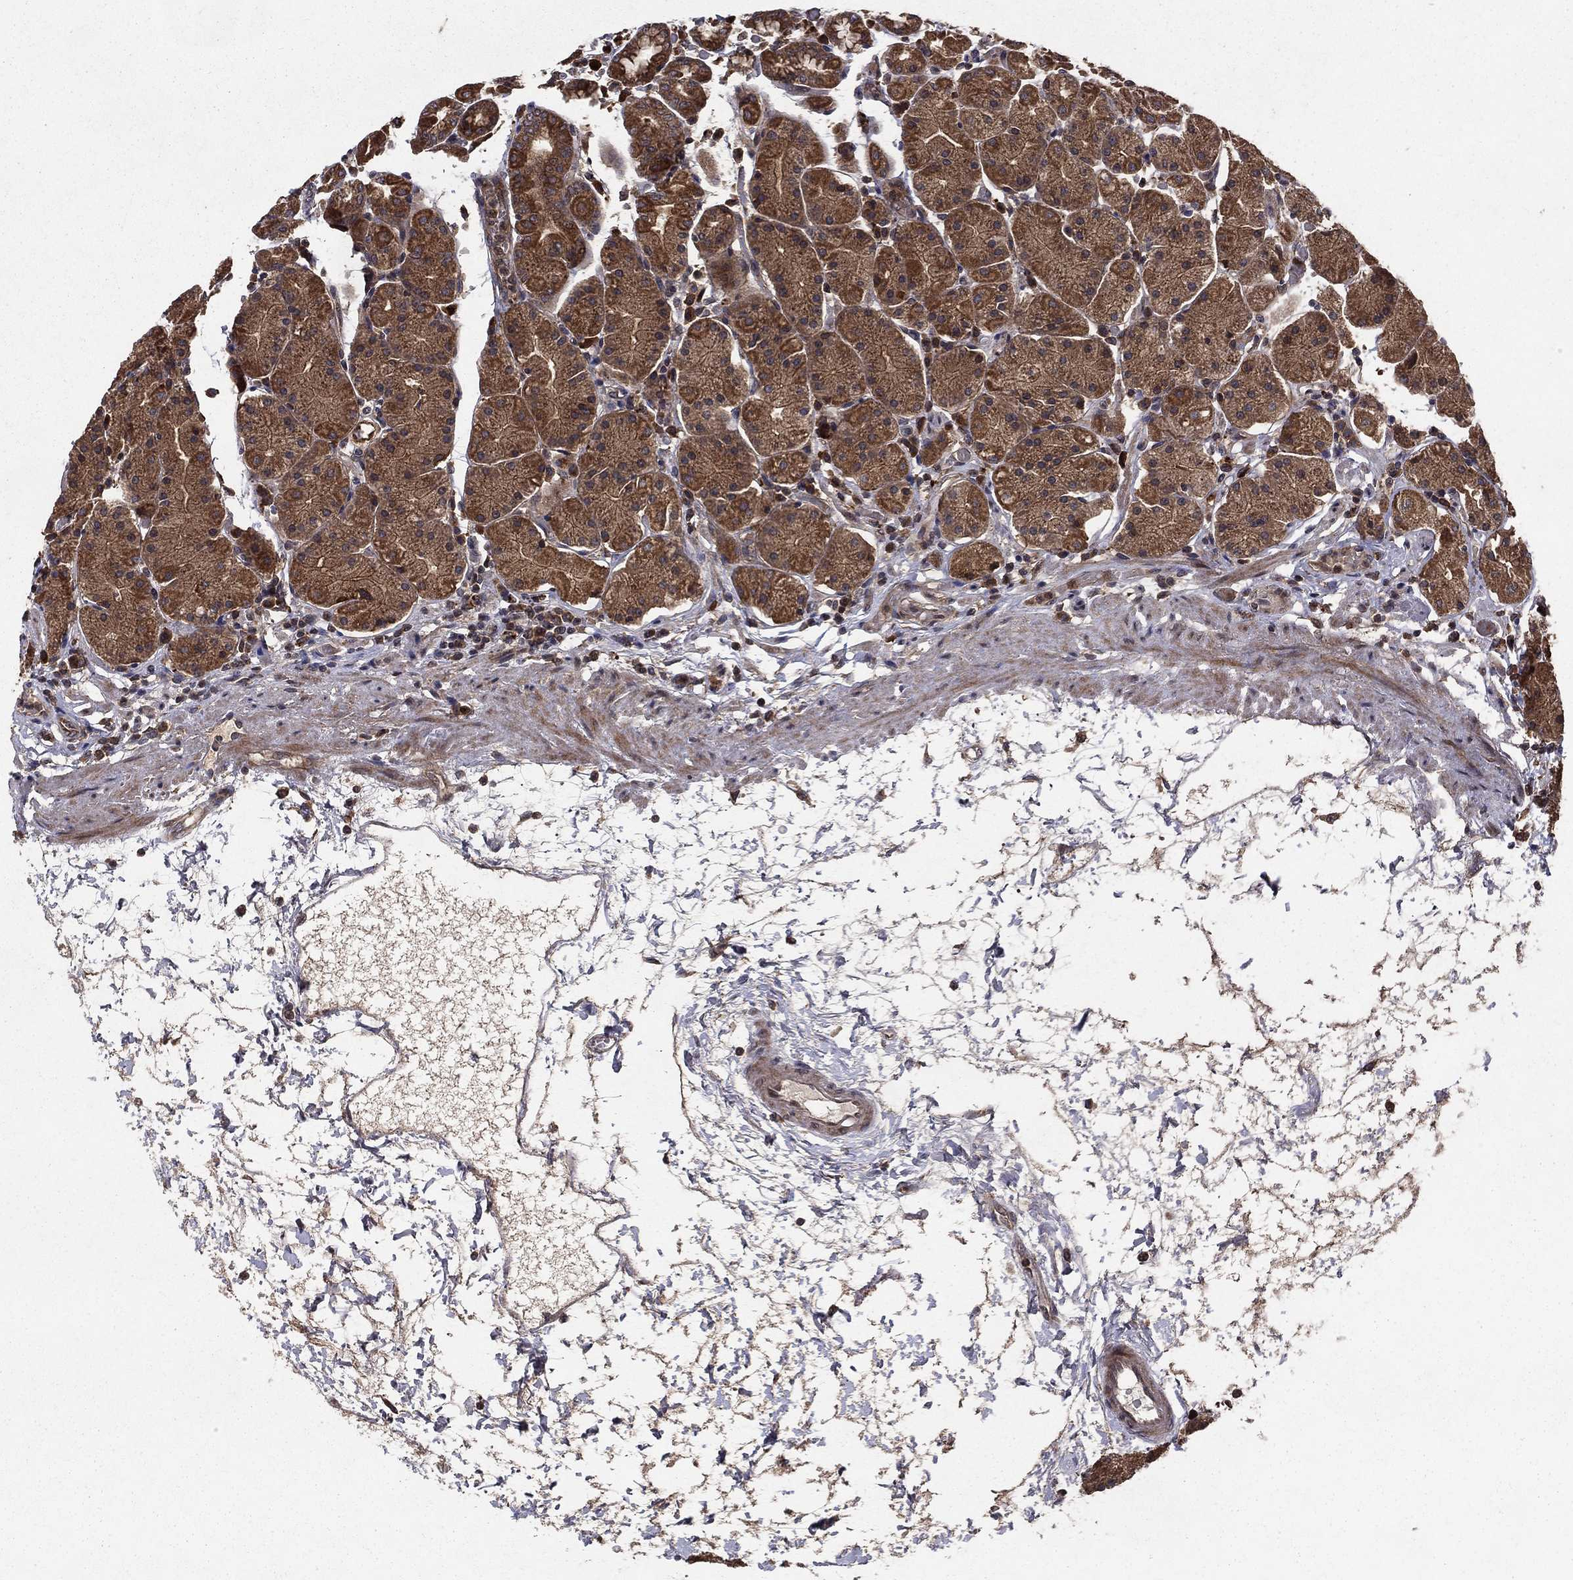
{"staining": {"intensity": "strong", "quantity": ">75%", "location": "cytoplasmic/membranous"}, "tissue": "stomach", "cell_type": "Glandular cells", "image_type": "normal", "snomed": [{"axis": "morphology", "description": "Normal tissue, NOS"}, {"axis": "topography", "description": "Stomach"}], "caption": "DAB (3,3'-diaminobenzidine) immunohistochemical staining of unremarkable human stomach reveals strong cytoplasmic/membranous protein positivity in approximately >75% of glandular cells.", "gene": "BABAM2", "patient": {"sex": "male", "age": 54}}